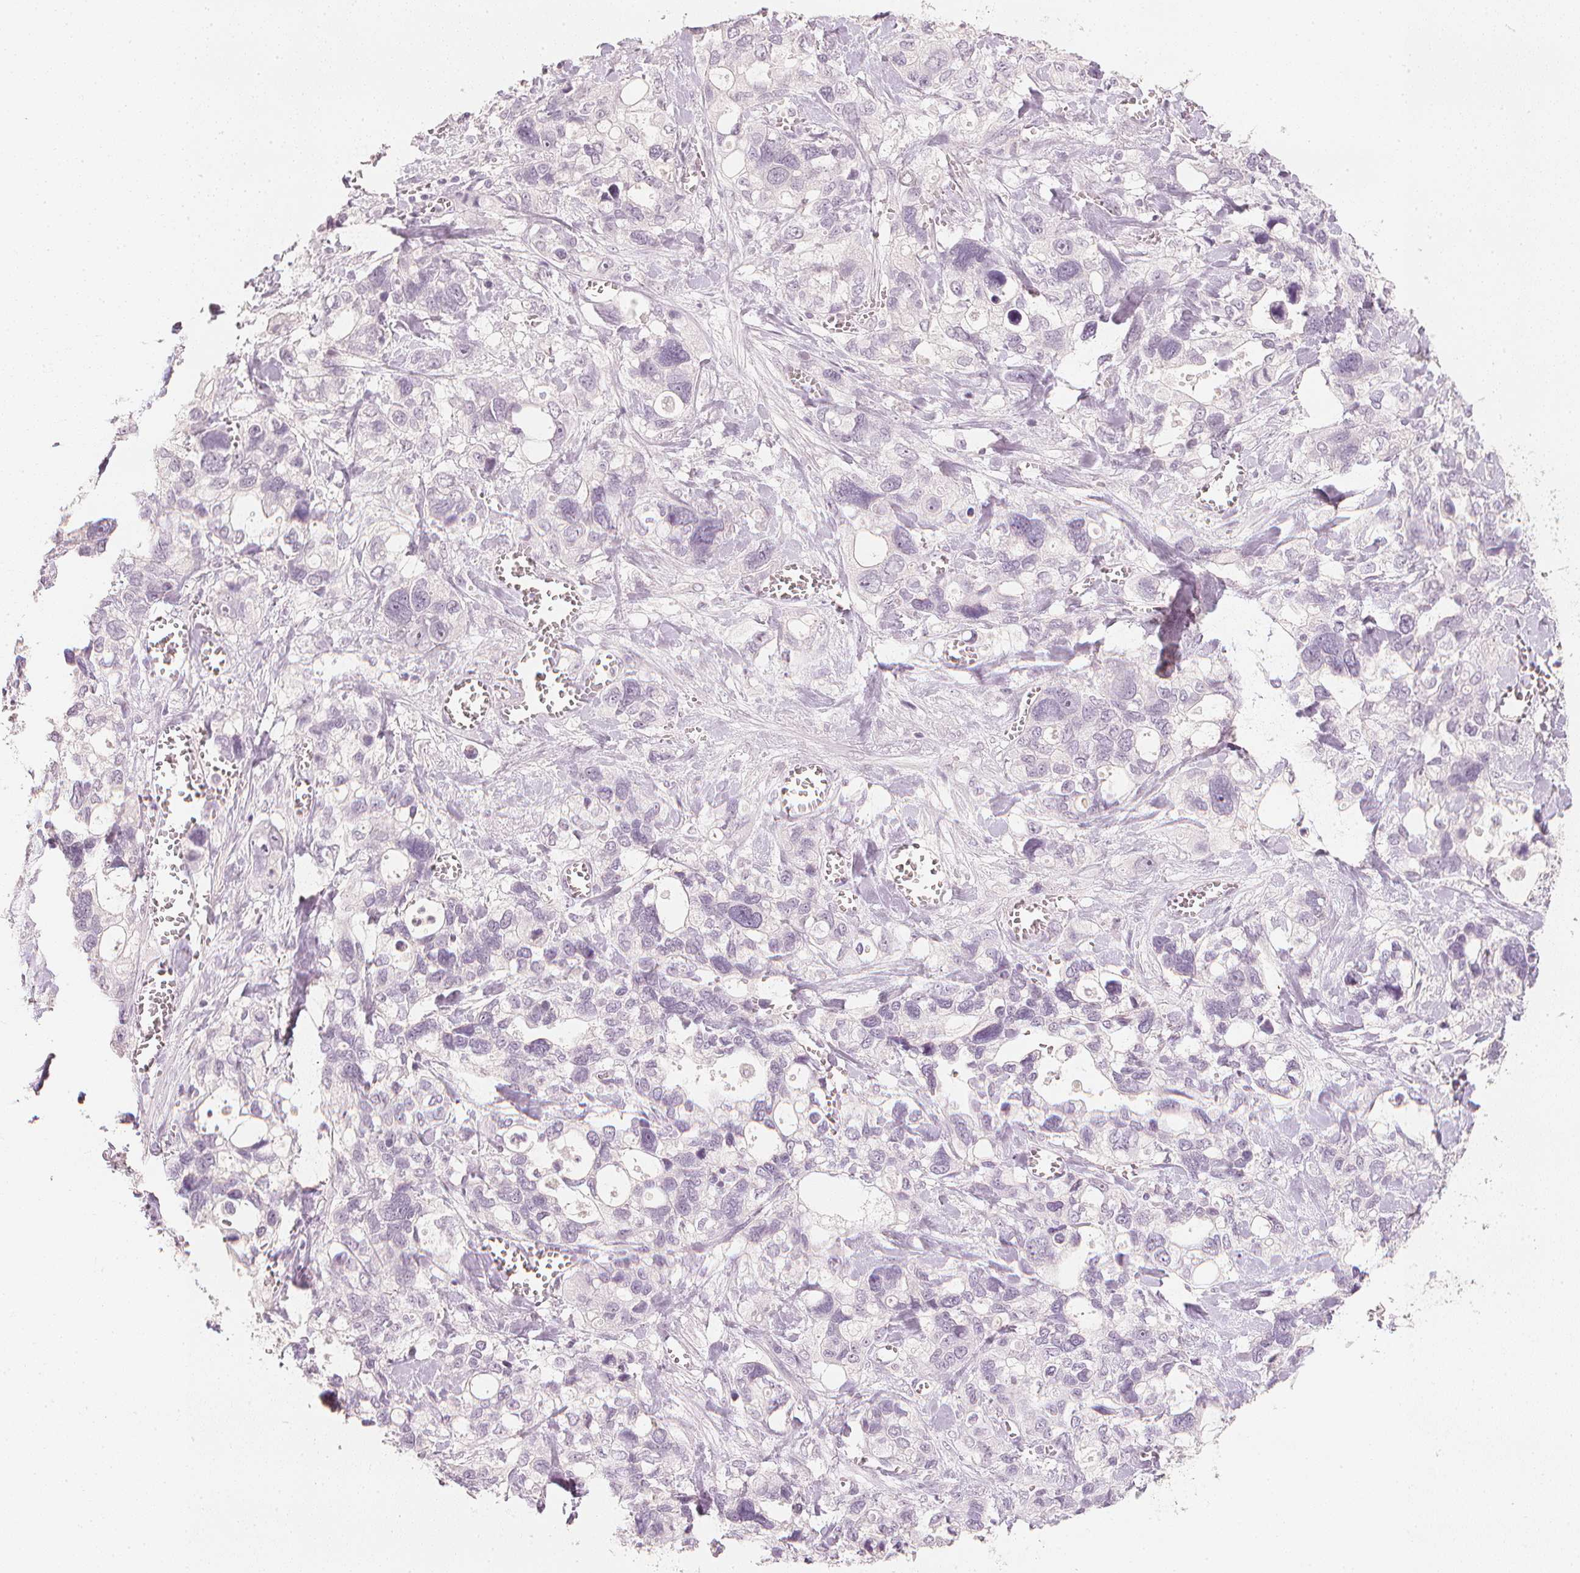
{"staining": {"intensity": "negative", "quantity": "none", "location": "none"}, "tissue": "stomach cancer", "cell_type": "Tumor cells", "image_type": "cancer", "snomed": [{"axis": "morphology", "description": "Adenocarcinoma, NOS"}, {"axis": "topography", "description": "Stomach, upper"}], "caption": "The photomicrograph reveals no significant positivity in tumor cells of stomach cancer. (DAB (3,3'-diaminobenzidine) immunohistochemistry (IHC), high magnification).", "gene": "CALB1", "patient": {"sex": "female", "age": 81}}